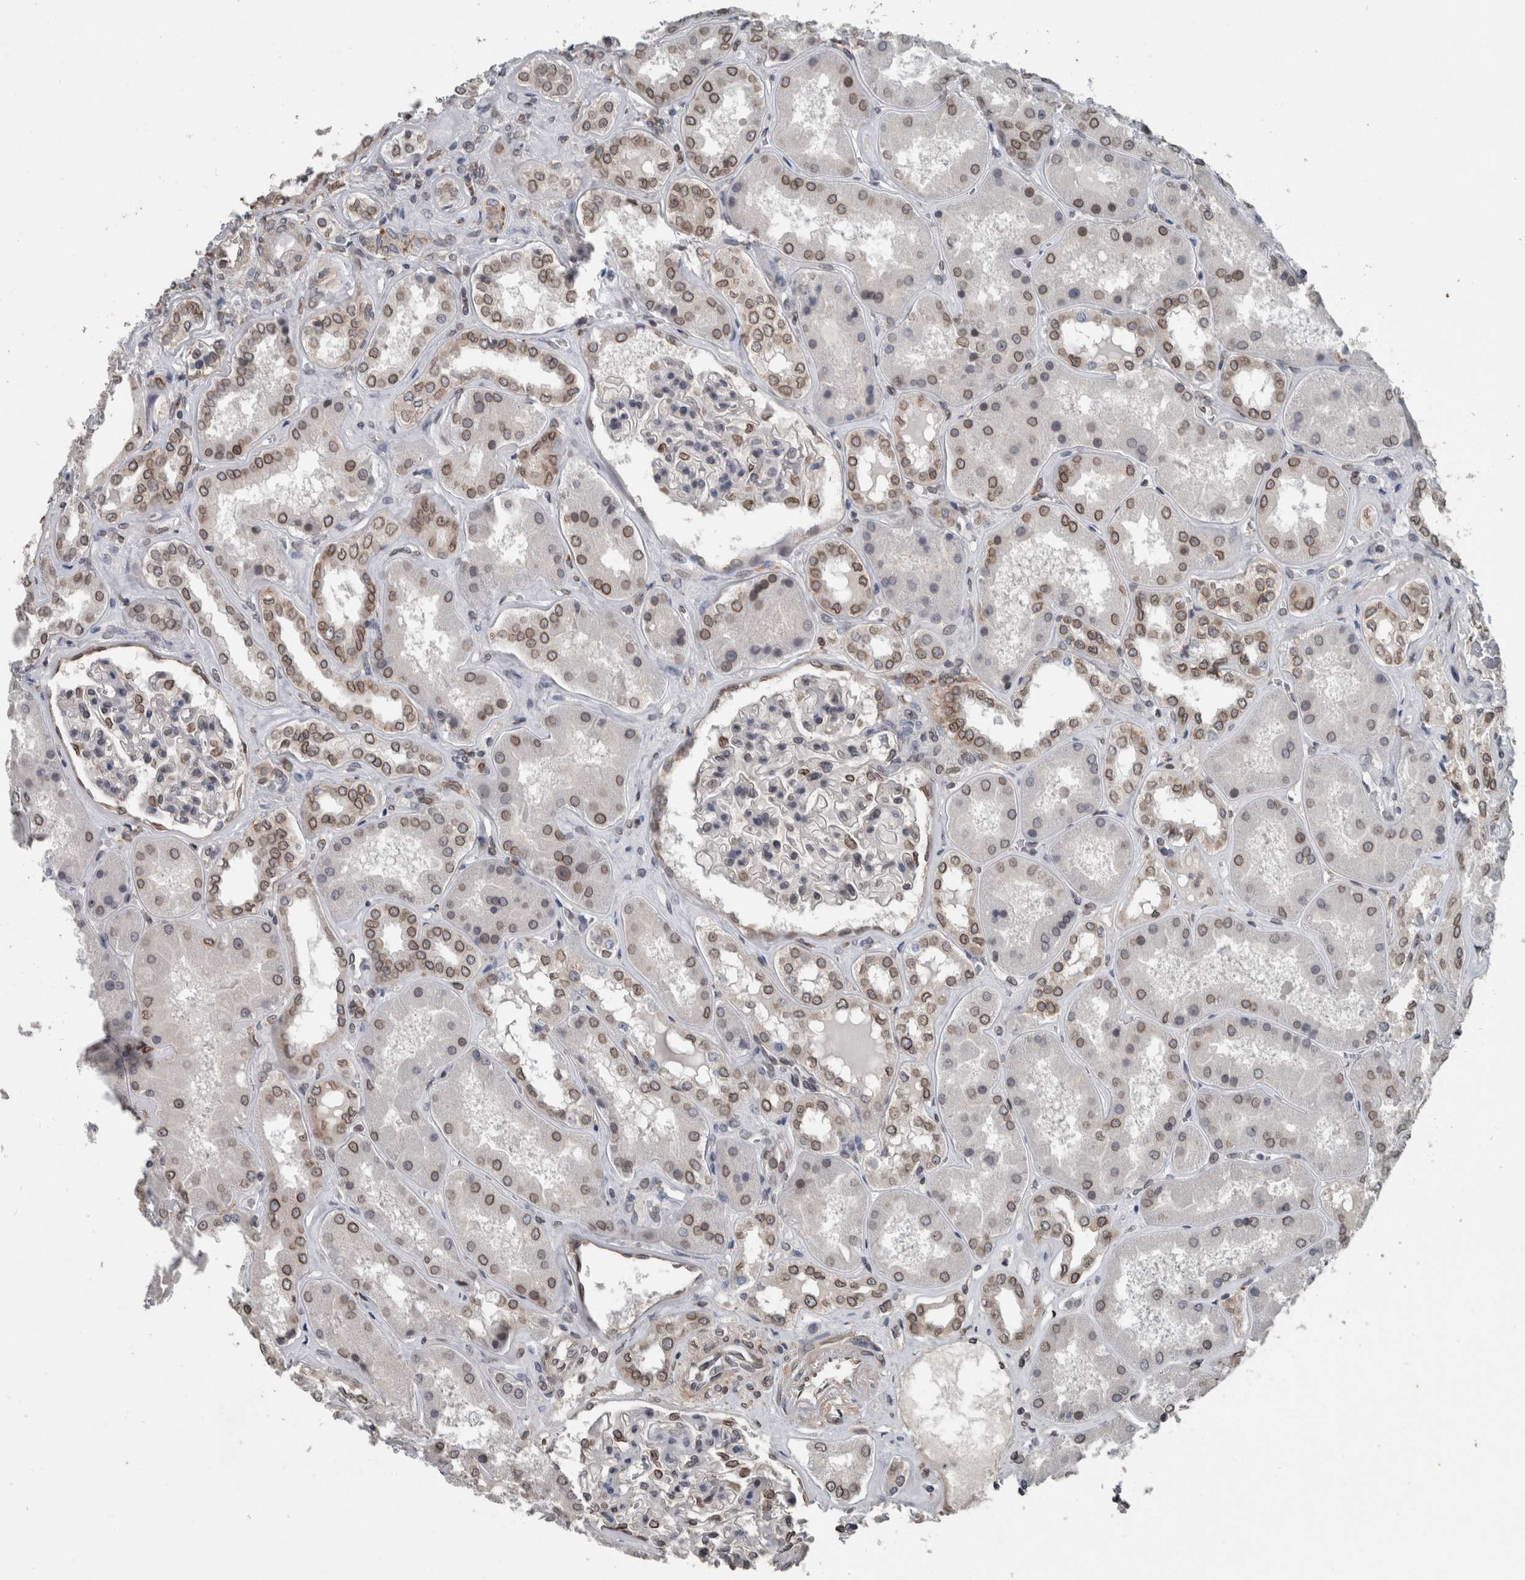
{"staining": {"intensity": "moderate", "quantity": "<25%", "location": "cytoplasmic/membranous,nuclear"}, "tissue": "kidney", "cell_type": "Cells in glomeruli", "image_type": "normal", "snomed": [{"axis": "morphology", "description": "Normal tissue, NOS"}, {"axis": "topography", "description": "Kidney"}], "caption": "IHC image of unremarkable kidney stained for a protein (brown), which reveals low levels of moderate cytoplasmic/membranous,nuclear staining in approximately <25% of cells in glomeruli.", "gene": "RANBP2", "patient": {"sex": "female", "age": 56}}